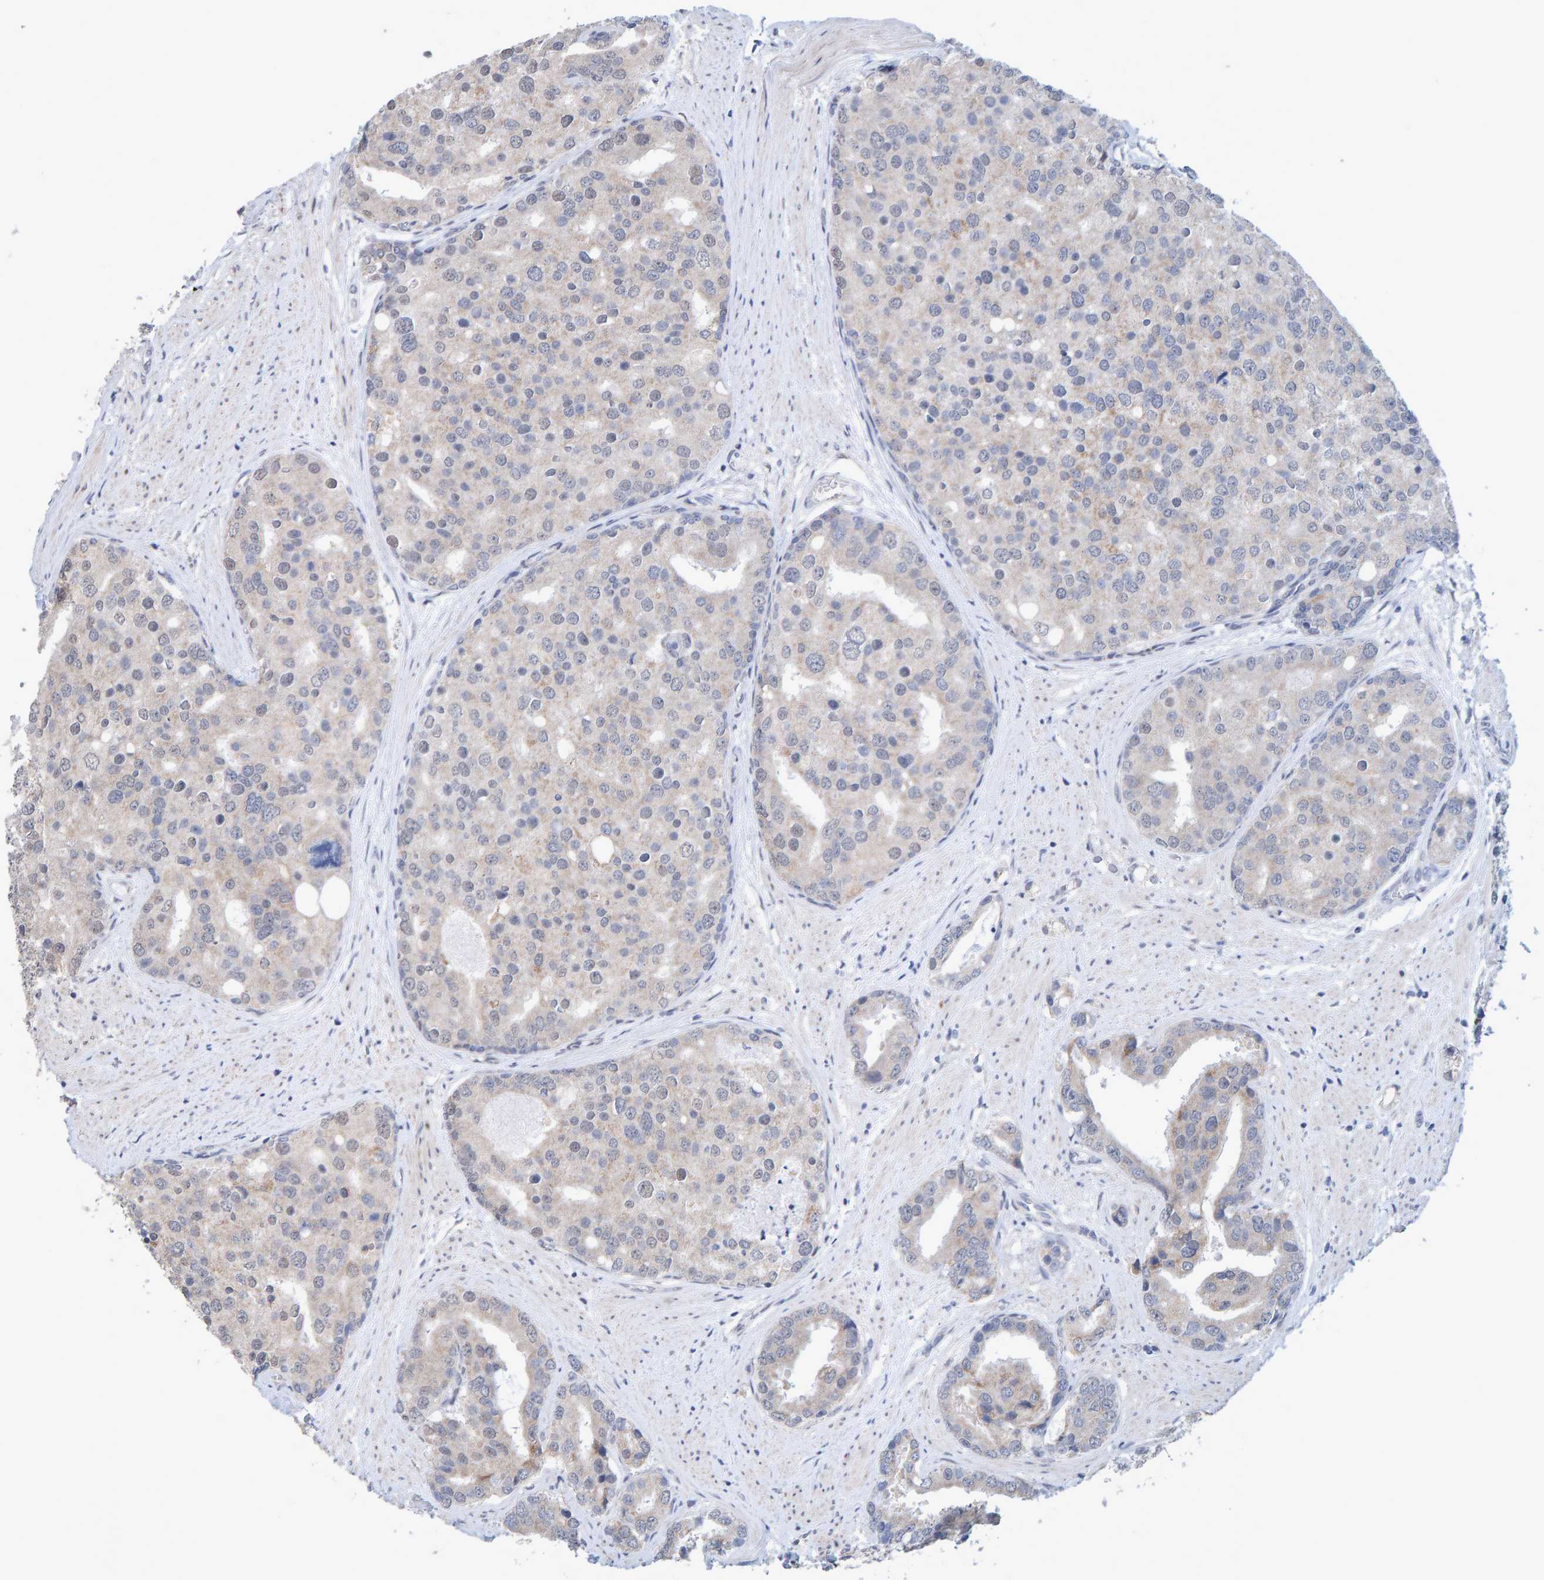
{"staining": {"intensity": "weak", "quantity": "25%-75%", "location": "cytoplasmic/membranous"}, "tissue": "prostate cancer", "cell_type": "Tumor cells", "image_type": "cancer", "snomed": [{"axis": "morphology", "description": "Adenocarcinoma, High grade"}, {"axis": "topography", "description": "Prostate"}], "caption": "A brown stain labels weak cytoplasmic/membranous positivity of a protein in human high-grade adenocarcinoma (prostate) tumor cells.", "gene": "USP43", "patient": {"sex": "male", "age": 50}}